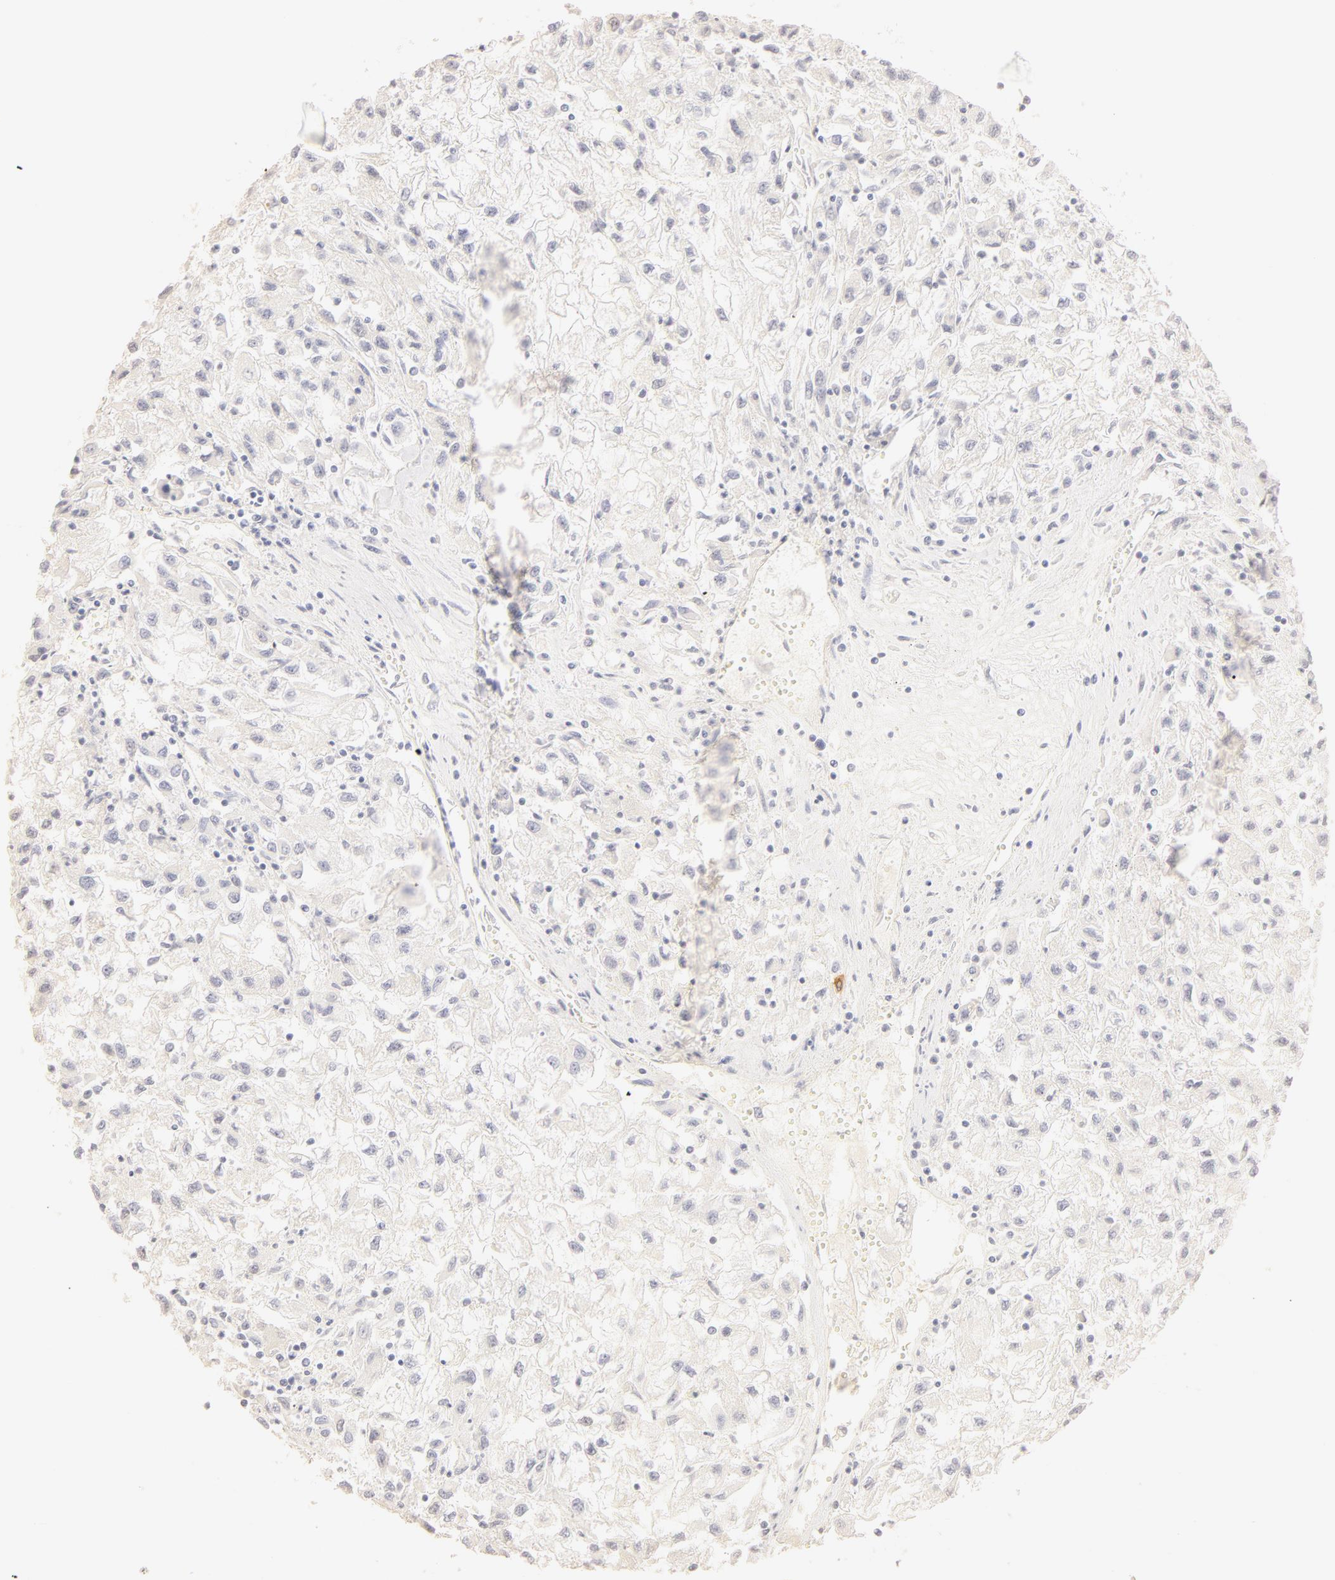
{"staining": {"intensity": "negative", "quantity": "none", "location": "none"}, "tissue": "renal cancer", "cell_type": "Tumor cells", "image_type": "cancer", "snomed": [{"axis": "morphology", "description": "Adenocarcinoma, NOS"}, {"axis": "topography", "description": "Kidney"}], "caption": "Immunohistochemistry image of human adenocarcinoma (renal) stained for a protein (brown), which demonstrates no positivity in tumor cells.", "gene": "LGALS7B", "patient": {"sex": "male", "age": 59}}